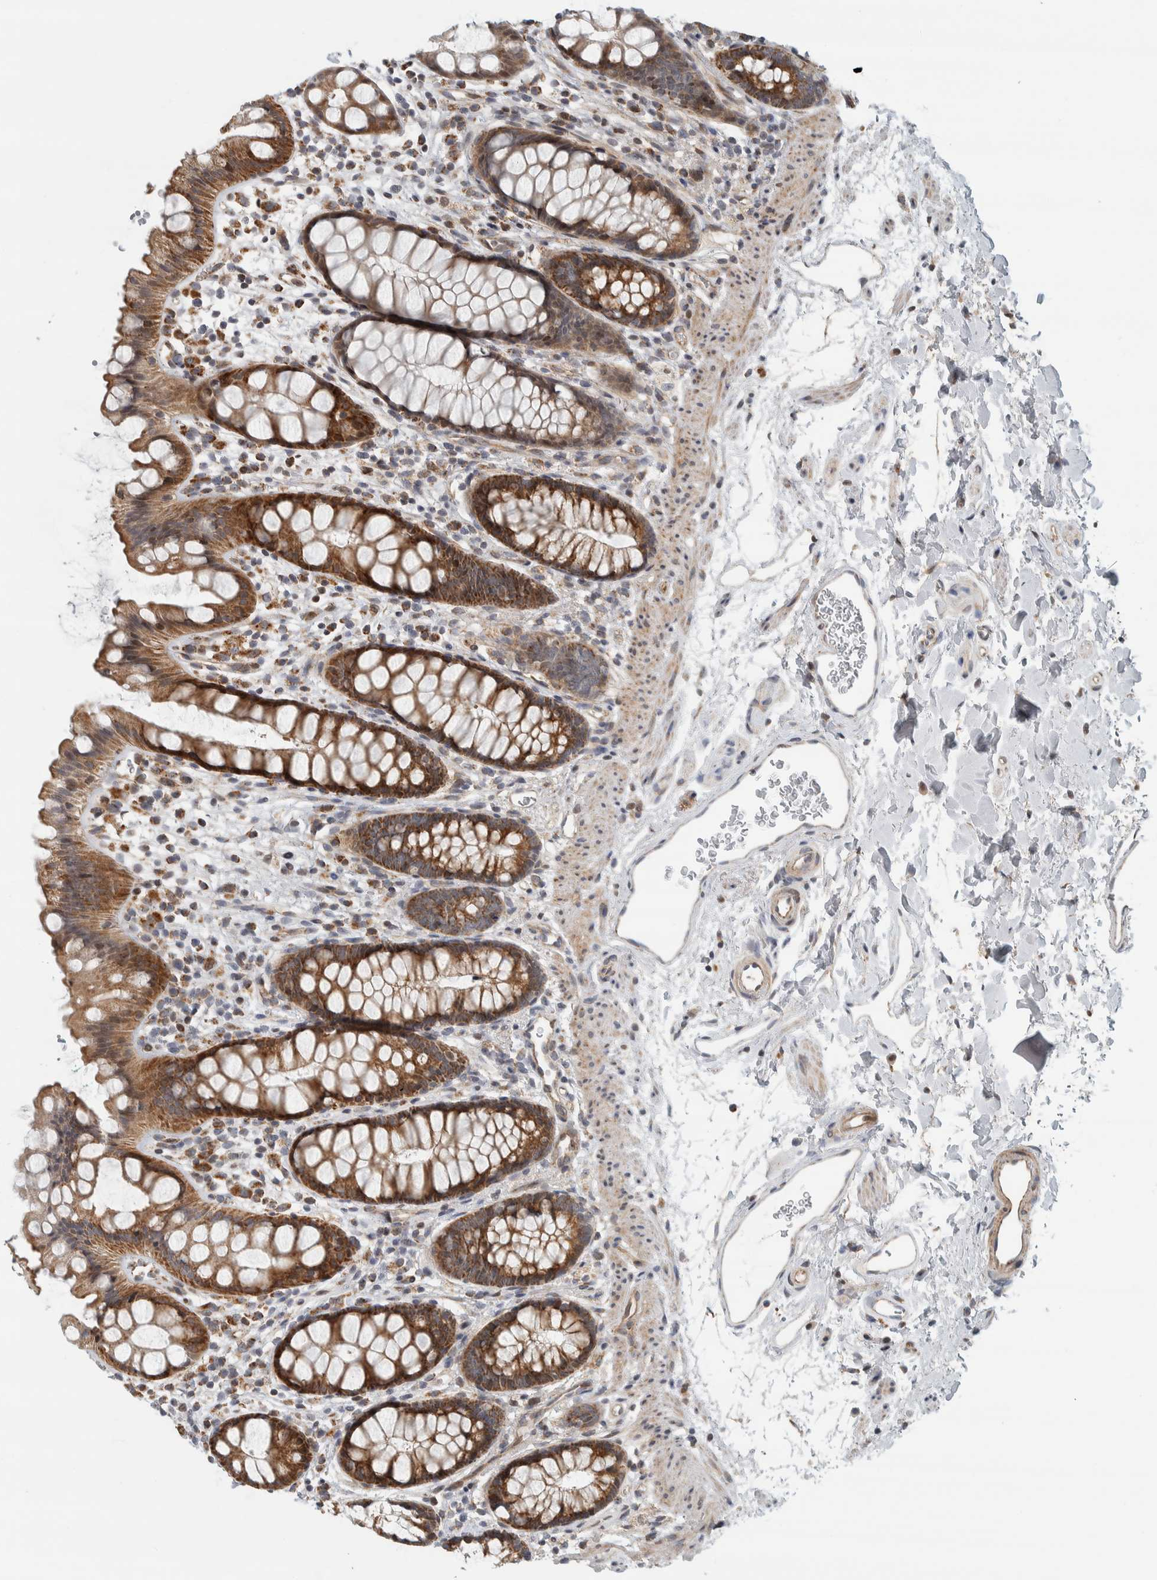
{"staining": {"intensity": "moderate", "quantity": ">75%", "location": "cytoplasmic/membranous"}, "tissue": "rectum", "cell_type": "Glandular cells", "image_type": "normal", "snomed": [{"axis": "morphology", "description": "Normal tissue, NOS"}, {"axis": "topography", "description": "Rectum"}], "caption": "Immunohistochemistry image of unremarkable human rectum stained for a protein (brown), which shows medium levels of moderate cytoplasmic/membranous expression in approximately >75% of glandular cells.", "gene": "AFP", "patient": {"sex": "female", "age": 65}}